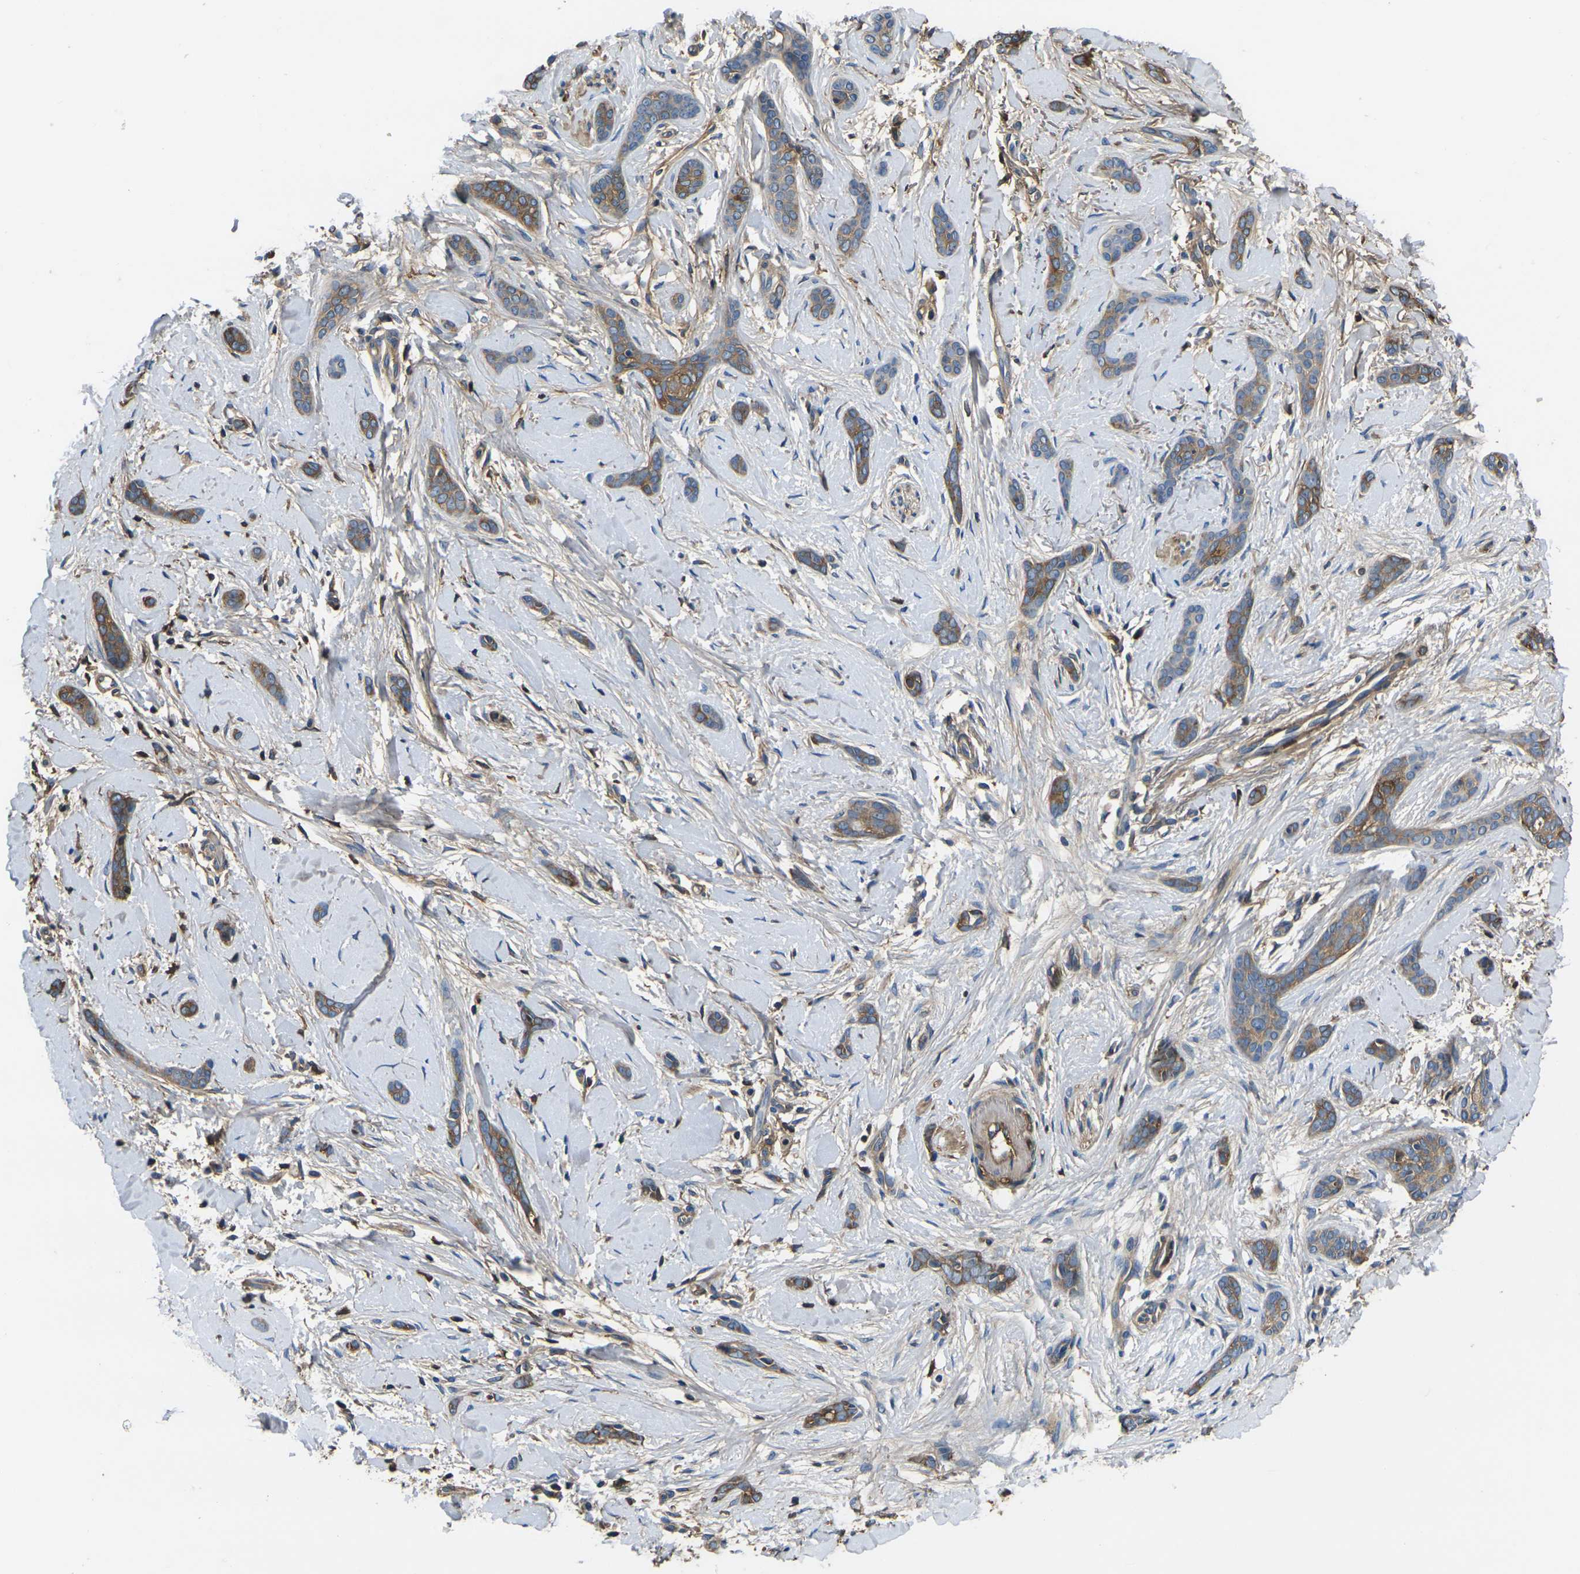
{"staining": {"intensity": "moderate", "quantity": ">75%", "location": "cytoplasmic/membranous"}, "tissue": "skin cancer", "cell_type": "Tumor cells", "image_type": "cancer", "snomed": [{"axis": "morphology", "description": "Basal cell carcinoma"}, {"axis": "morphology", "description": "Adnexal tumor, benign"}, {"axis": "topography", "description": "Skin"}], "caption": "There is medium levels of moderate cytoplasmic/membranous expression in tumor cells of basal cell carcinoma (skin), as demonstrated by immunohistochemical staining (brown color).", "gene": "HSPG2", "patient": {"sex": "female", "age": 42}}